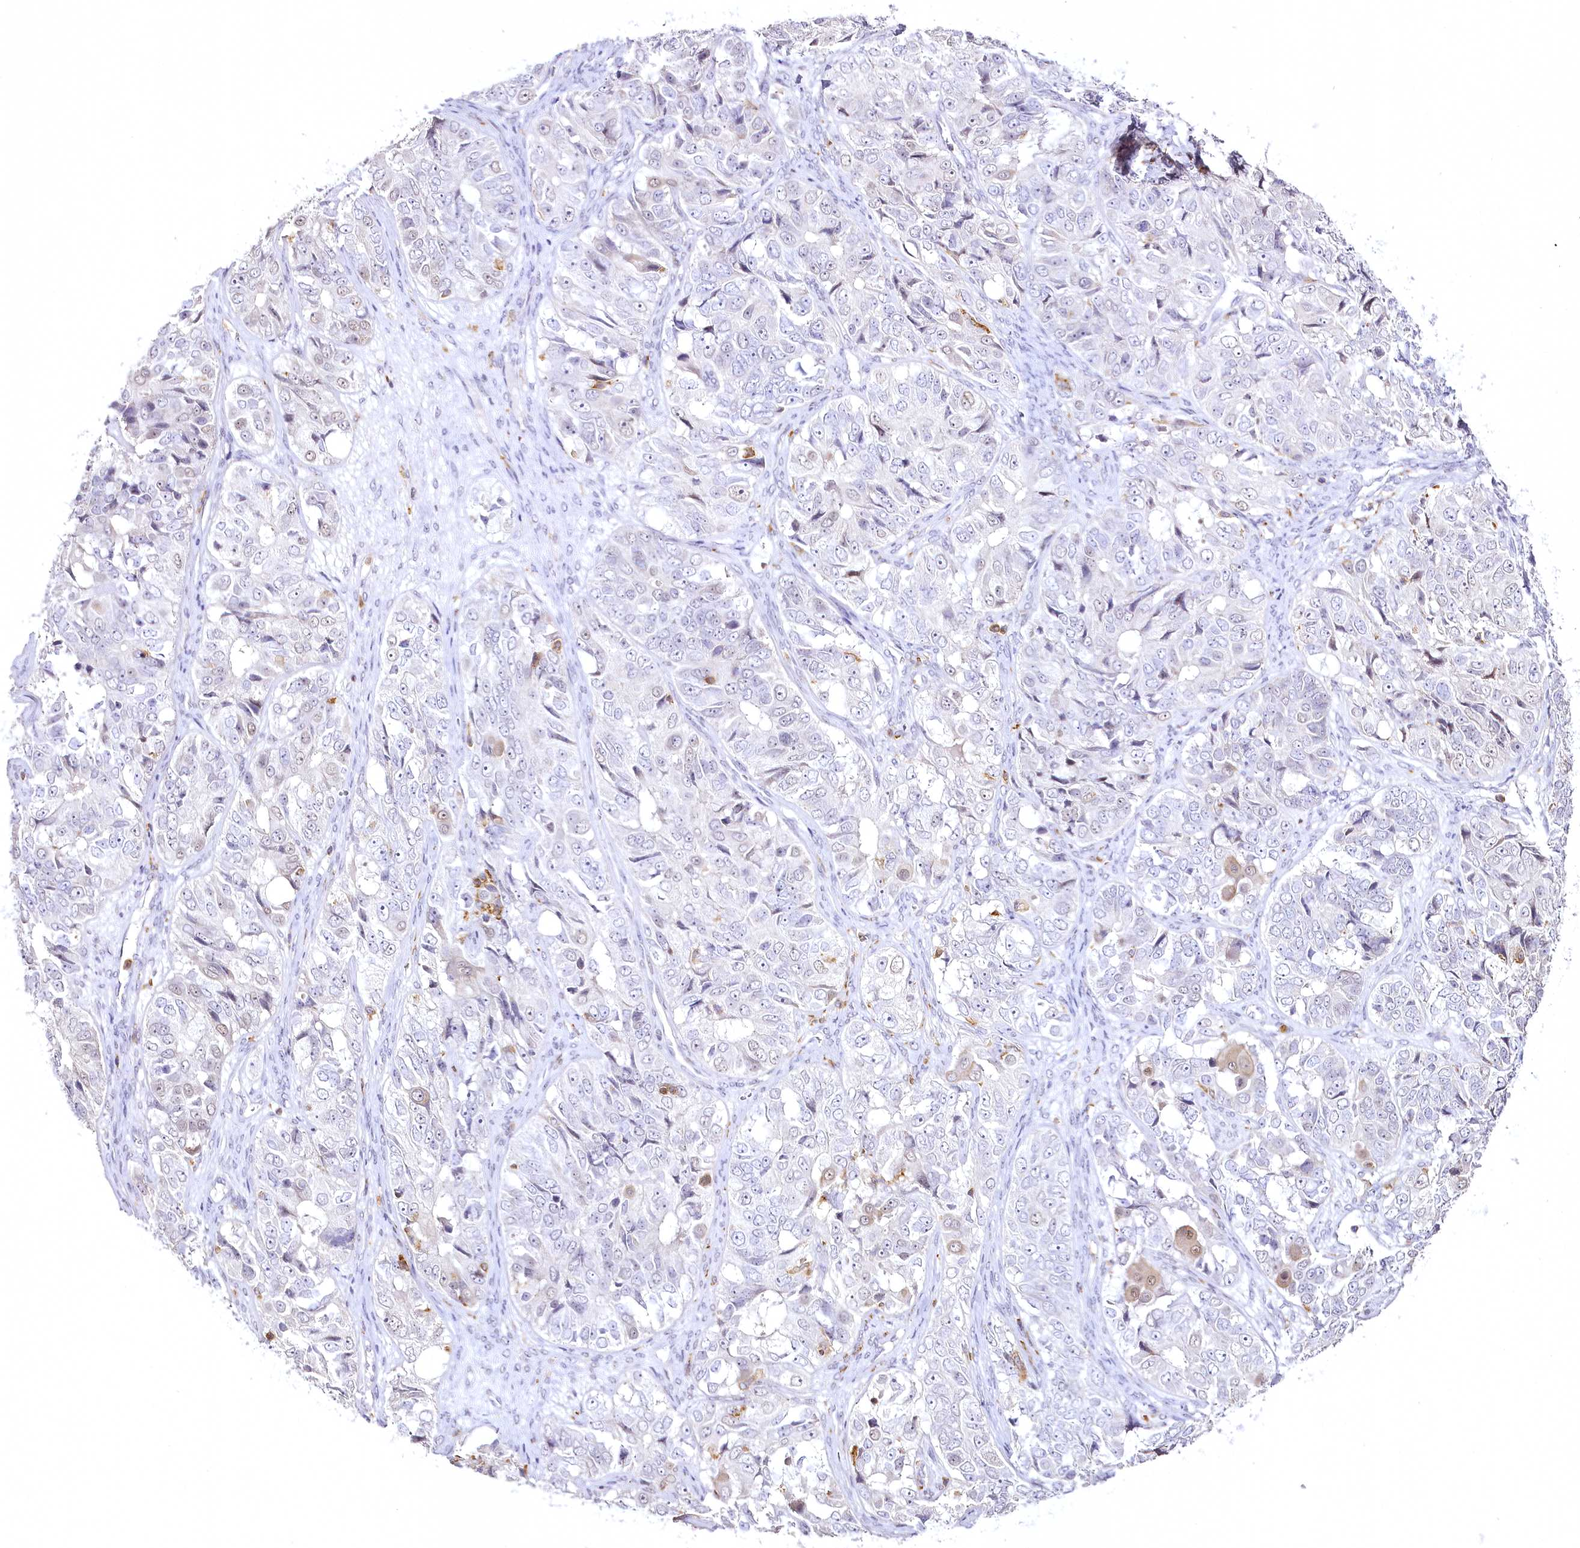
{"staining": {"intensity": "weak", "quantity": "<25%", "location": "cytoplasmic/membranous,nuclear"}, "tissue": "ovarian cancer", "cell_type": "Tumor cells", "image_type": "cancer", "snomed": [{"axis": "morphology", "description": "Carcinoma, endometroid"}, {"axis": "topography", "description": "Ovary"}], "caption": "DAB (3,3'-diaminobenzidine) immunohistochemical staining of human ovarian cancer (endometroid carcinoma) shows no significant positivity in tumor cells. The staining is performed using DAB (3,3'-diaminobenzidine) brown chromogen with nuclei counter-stained in using hematoxylin.", "gene": "DOCK2", "patient": {"sex": "female", "age": 51}}